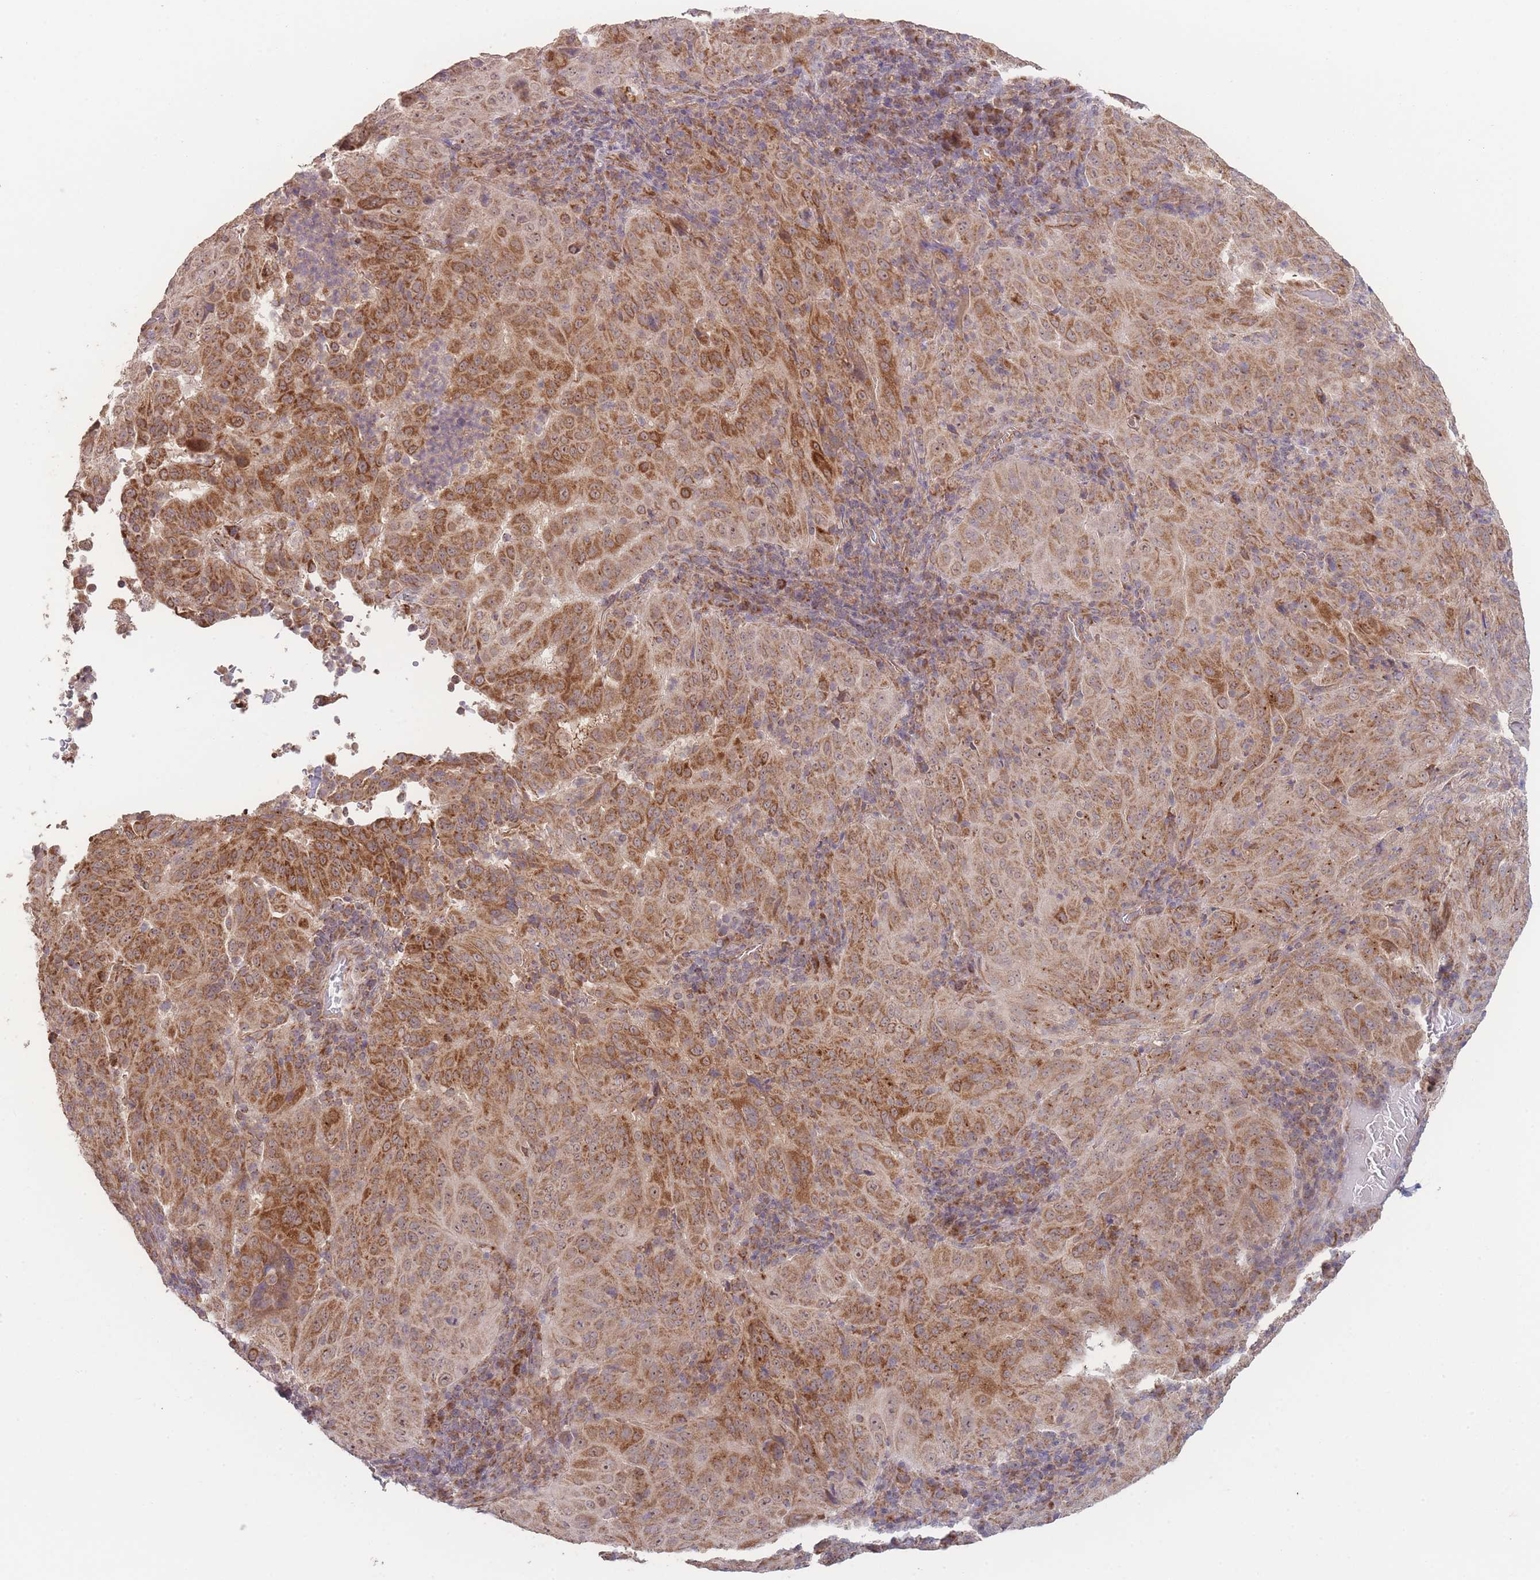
{"staining": {"intensity": "moderate", "quantity": ">75%", "location": "cytoplasmic/membranous,nuclear"}, "tissue": "pancreatic cancer", "cell_type": "Tumor cells", "image_type": "cancer", "snomed": [{"axis": "morphology", "description": "Adenocarcinoma, NOS"}, {"axis": "topography", "description": "Pancreas"}], "caption": "Pancreatic cancer stained with a brown dye demonstrates moderate cytoplasmic/membranous and nuclear positive positivity in about >75% of tumor cells.", "gene": "PXMP4", "patient": {"sex": "male", "age": 63}}